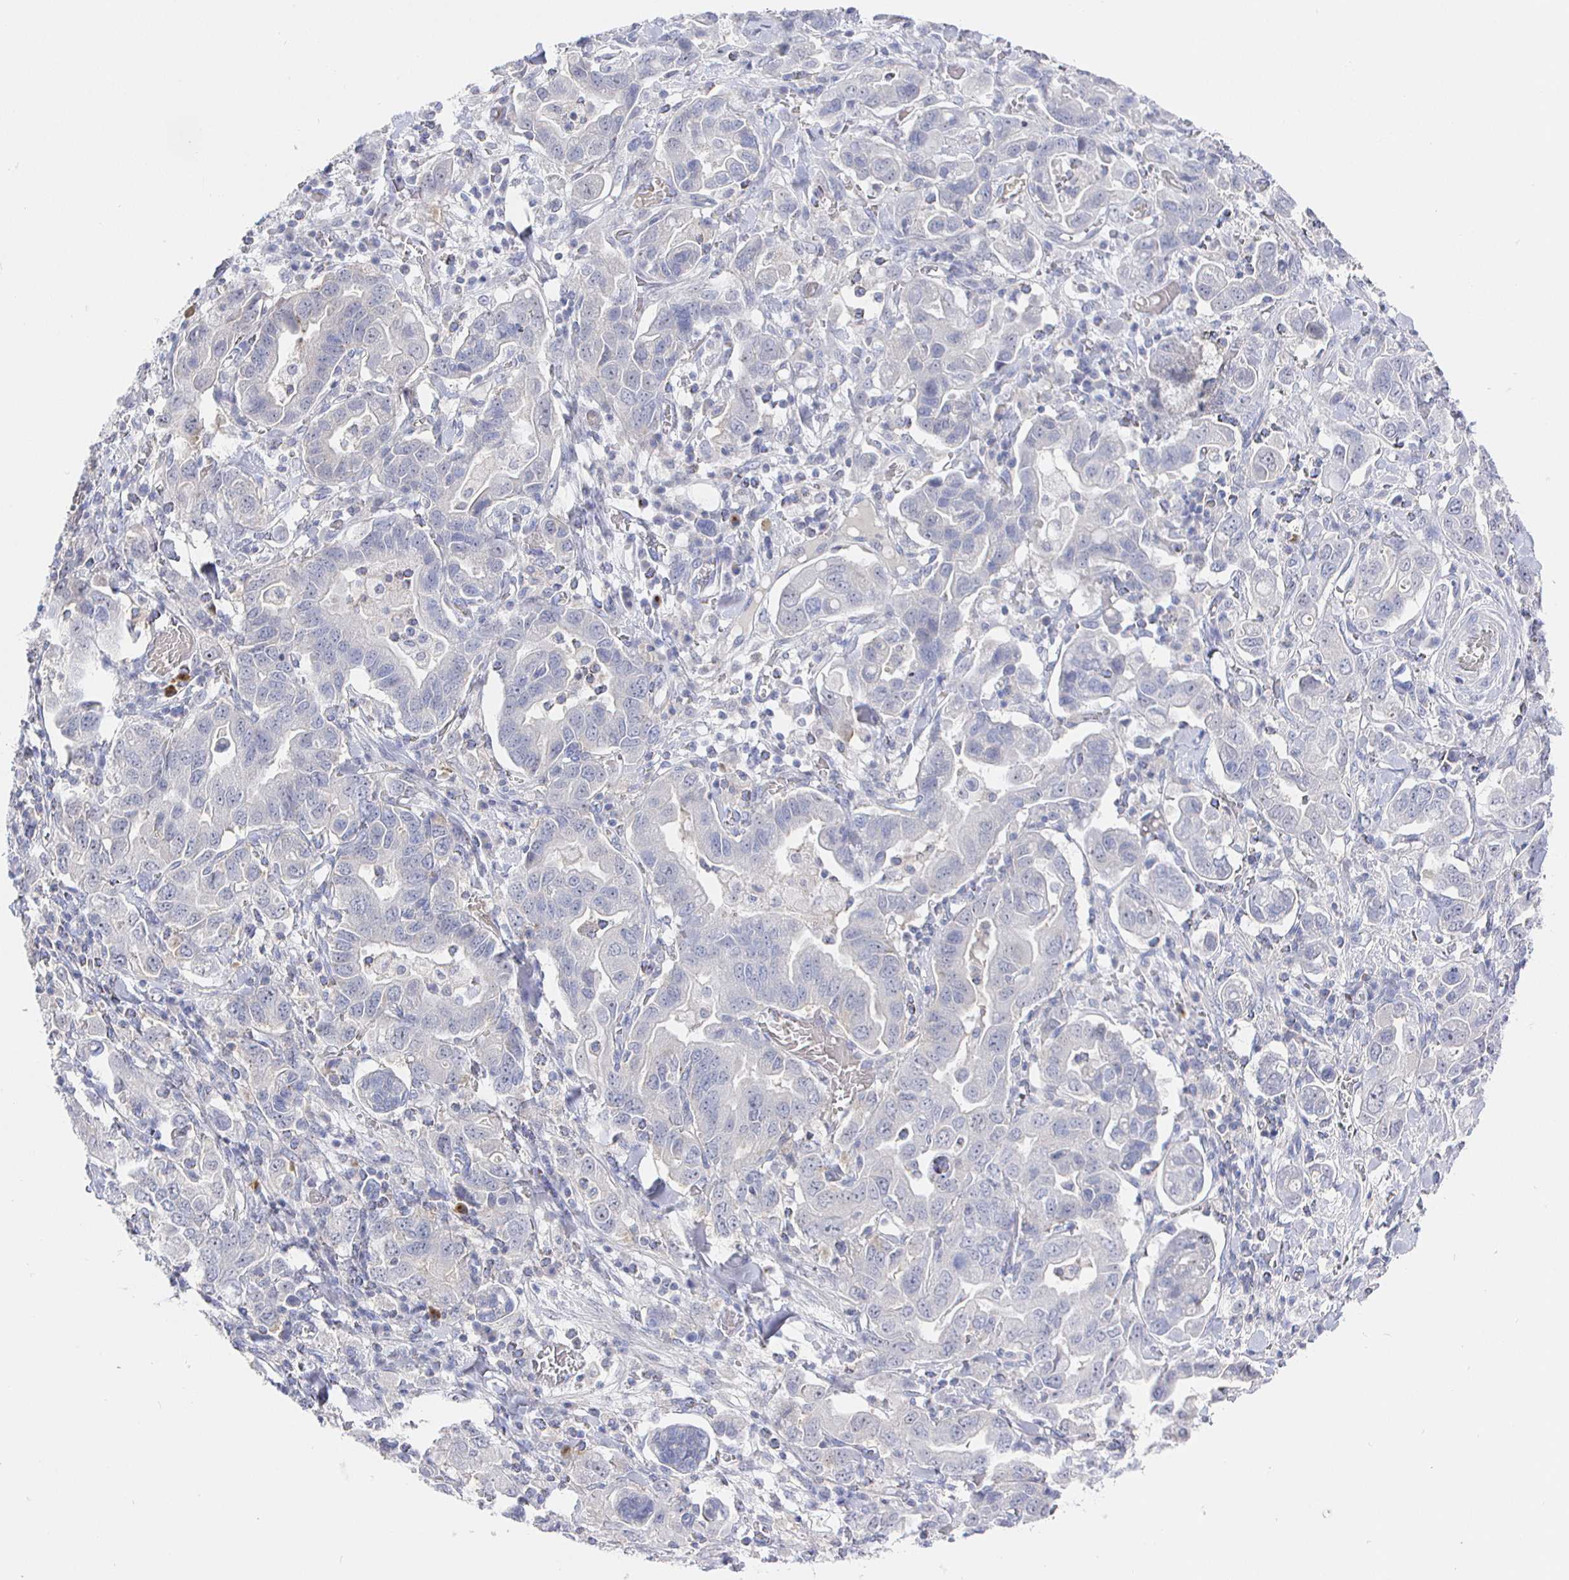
{"staining": {"intensity": "negative", "quantity": "none", "location": "none"}, "tissue": "stomach cancer", "cell_type": "Tumor cells", "image_type": "cancer", "snomed": [{"axis": "morphology", "description": "Adenocarcinoma, NOS"}, {"axis": "topography", "description": "Stomach, upper"}, {"axis": "topography", "description": "Stomach"}], "caption": "Immunohistochemical staining of stomach adenocarcinoma displays no significant staining in tumor cells.", "gene": "LRRC23", "patient": {"sex": "male", "age": 62}}